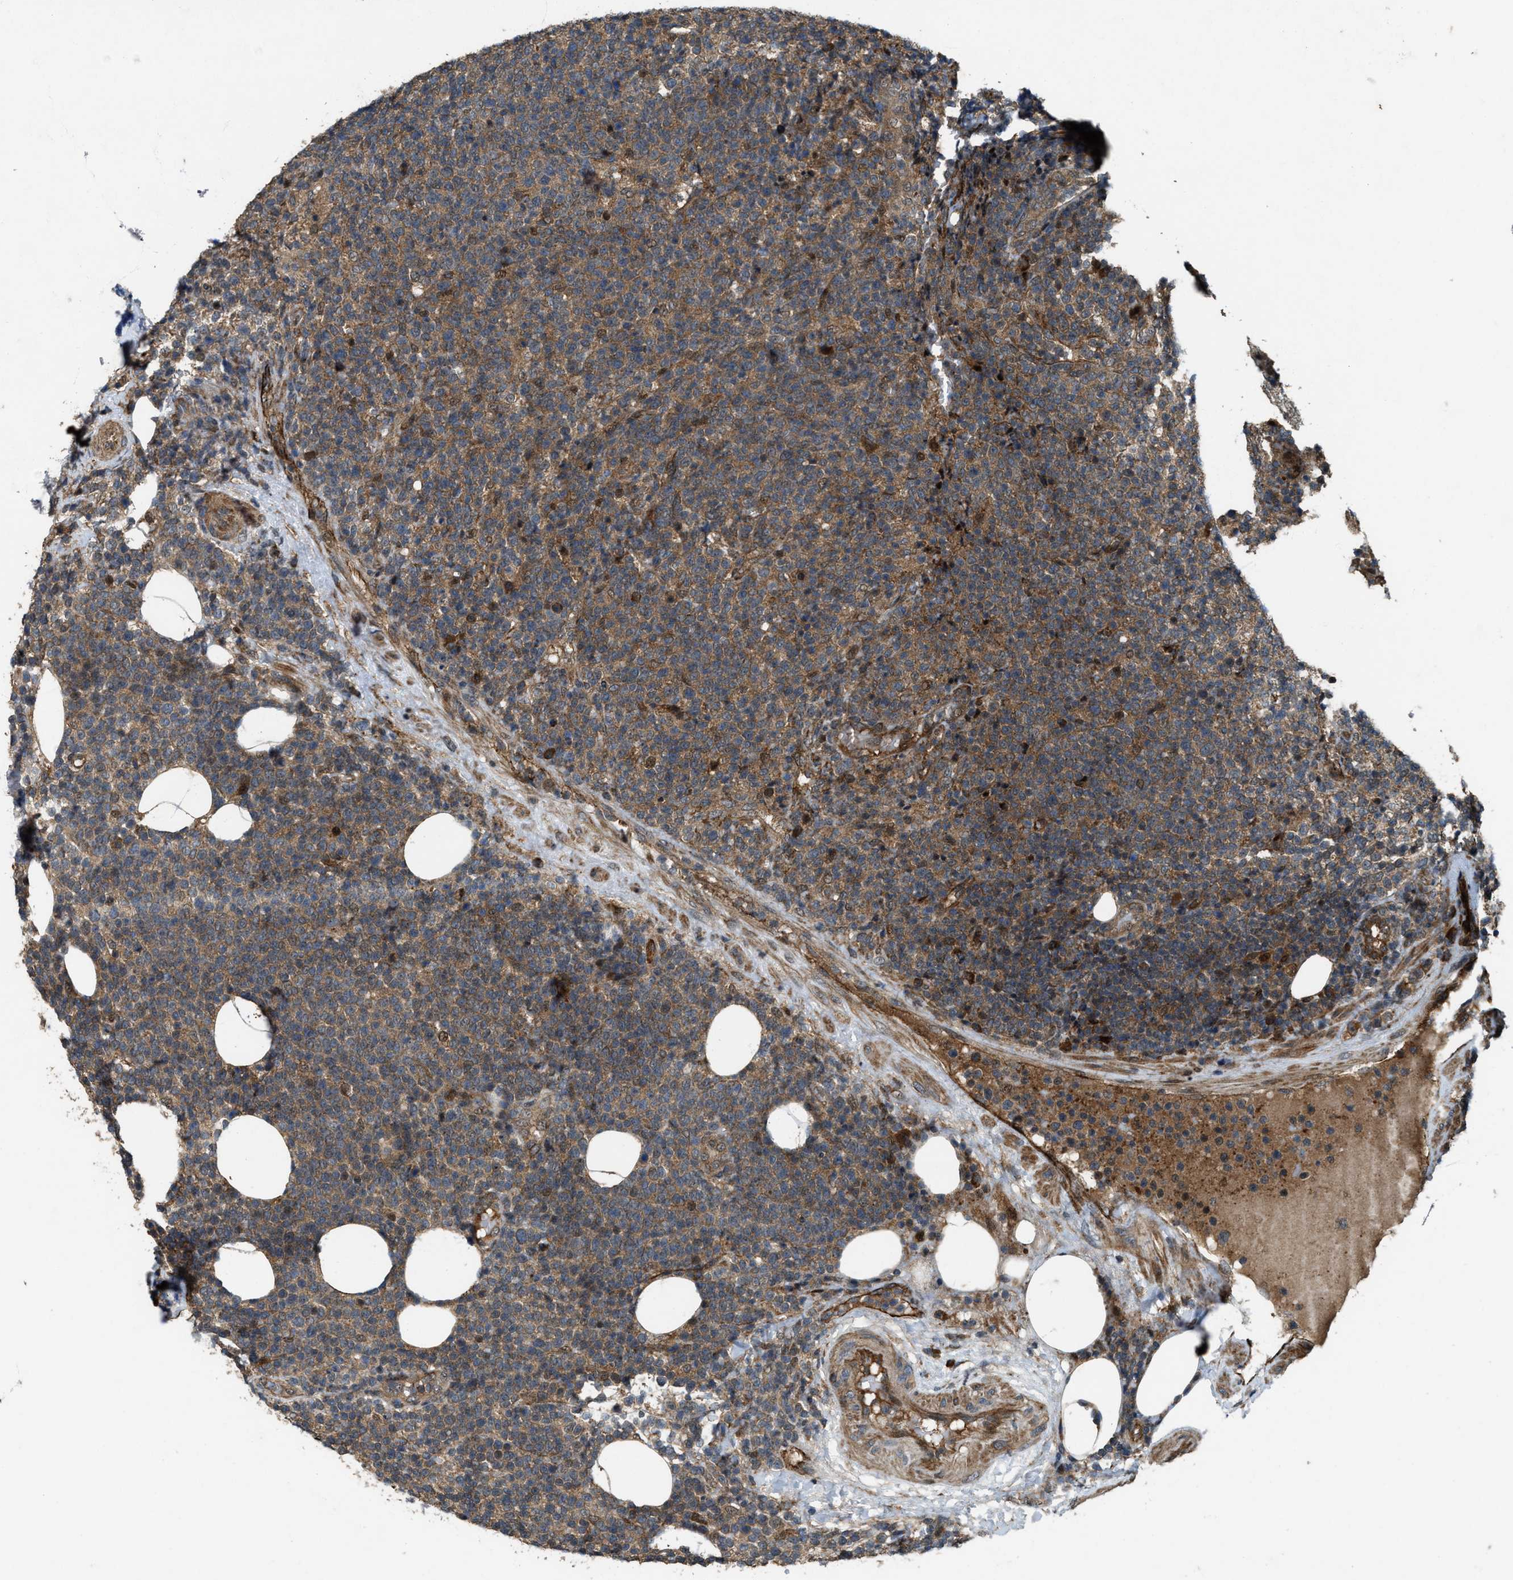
{"staining": {"intensity": "moderate", "quantity": ">75%", "location": "cytoplasmic/membranous"}, "tissue": "lymphoma", "cell_type": "Tumor cells", "image_type": "cancer", "snomed": [{"axis": "morphology", "description": "Malignant lymphoma, non-Hodgkin's type, High grade"}, {"axis": "topography", "description": "Lymph node"}], "caption": "Protein staining of lymphoma tissue demonstrates moderate cytoplasmic/membranous expression in approximately >75% of tumor cells. The staining was performed using DAB to visualize the protein expression in brown, while the nuclei were stained in blue with hematoxylin (Magnification: 20x).", "gene": "LRRC72", "patient": {"sex": "male", "age": 61}}